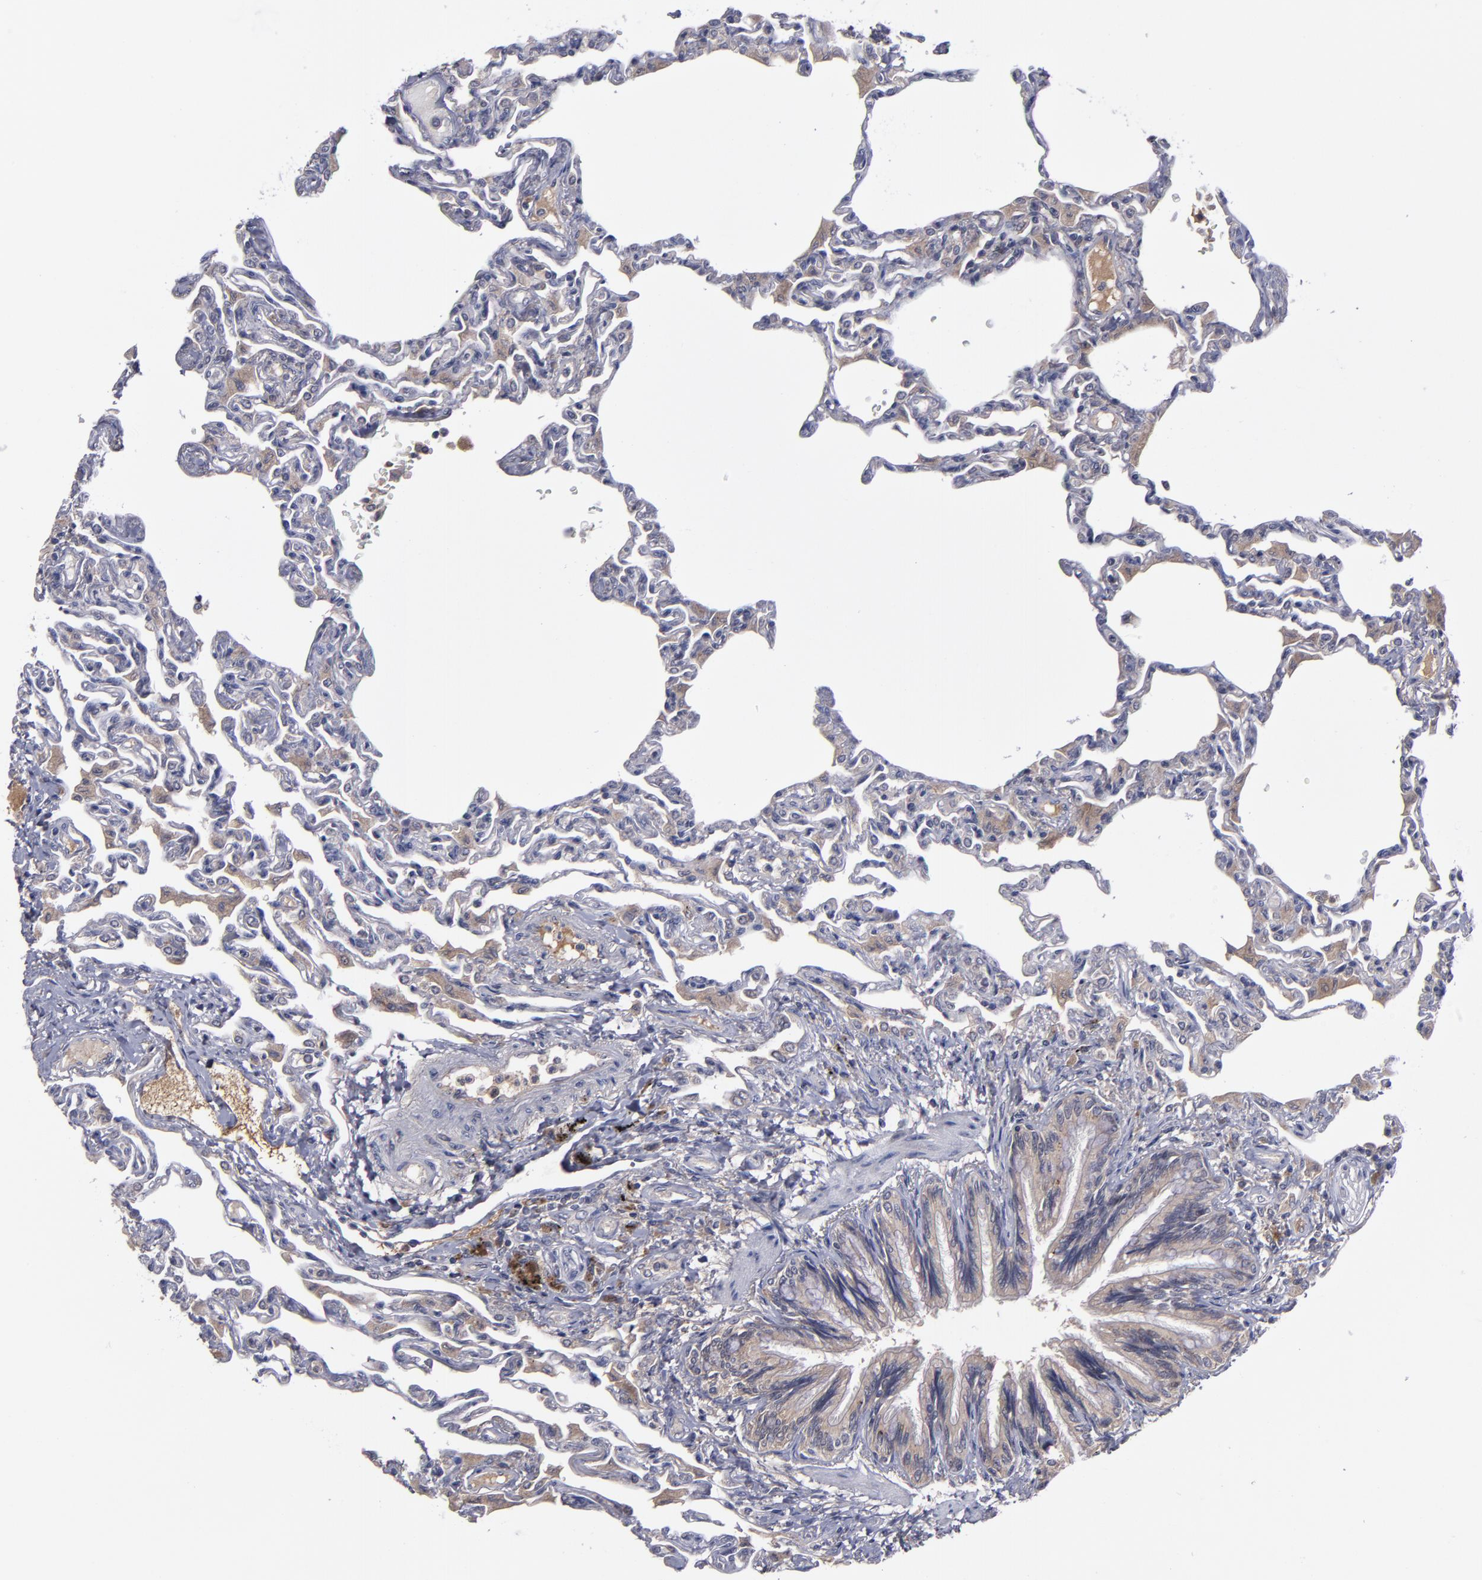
{"staining": {"intensity": "negative", "quantity": "none", "location": "none"}, "tissue": "lung", "cell_type": "Alveolar cells", "image_type": "normal", "snomed": [{"axis": "morphology", "description": "Normal tissue, NOS"}, {"axis": "topography", "description": "Lung"}], "caption": "A high-resolution image shows immunohistochemistry (IHC) staining of normal lung, which shows no significant expression in alveolar cells. (Brightfield microscopy of DAB immunohistochemistry (IHC) at high magnification).", "gene": "MMP11", "patient": {"sex": "female", "age": 49}}